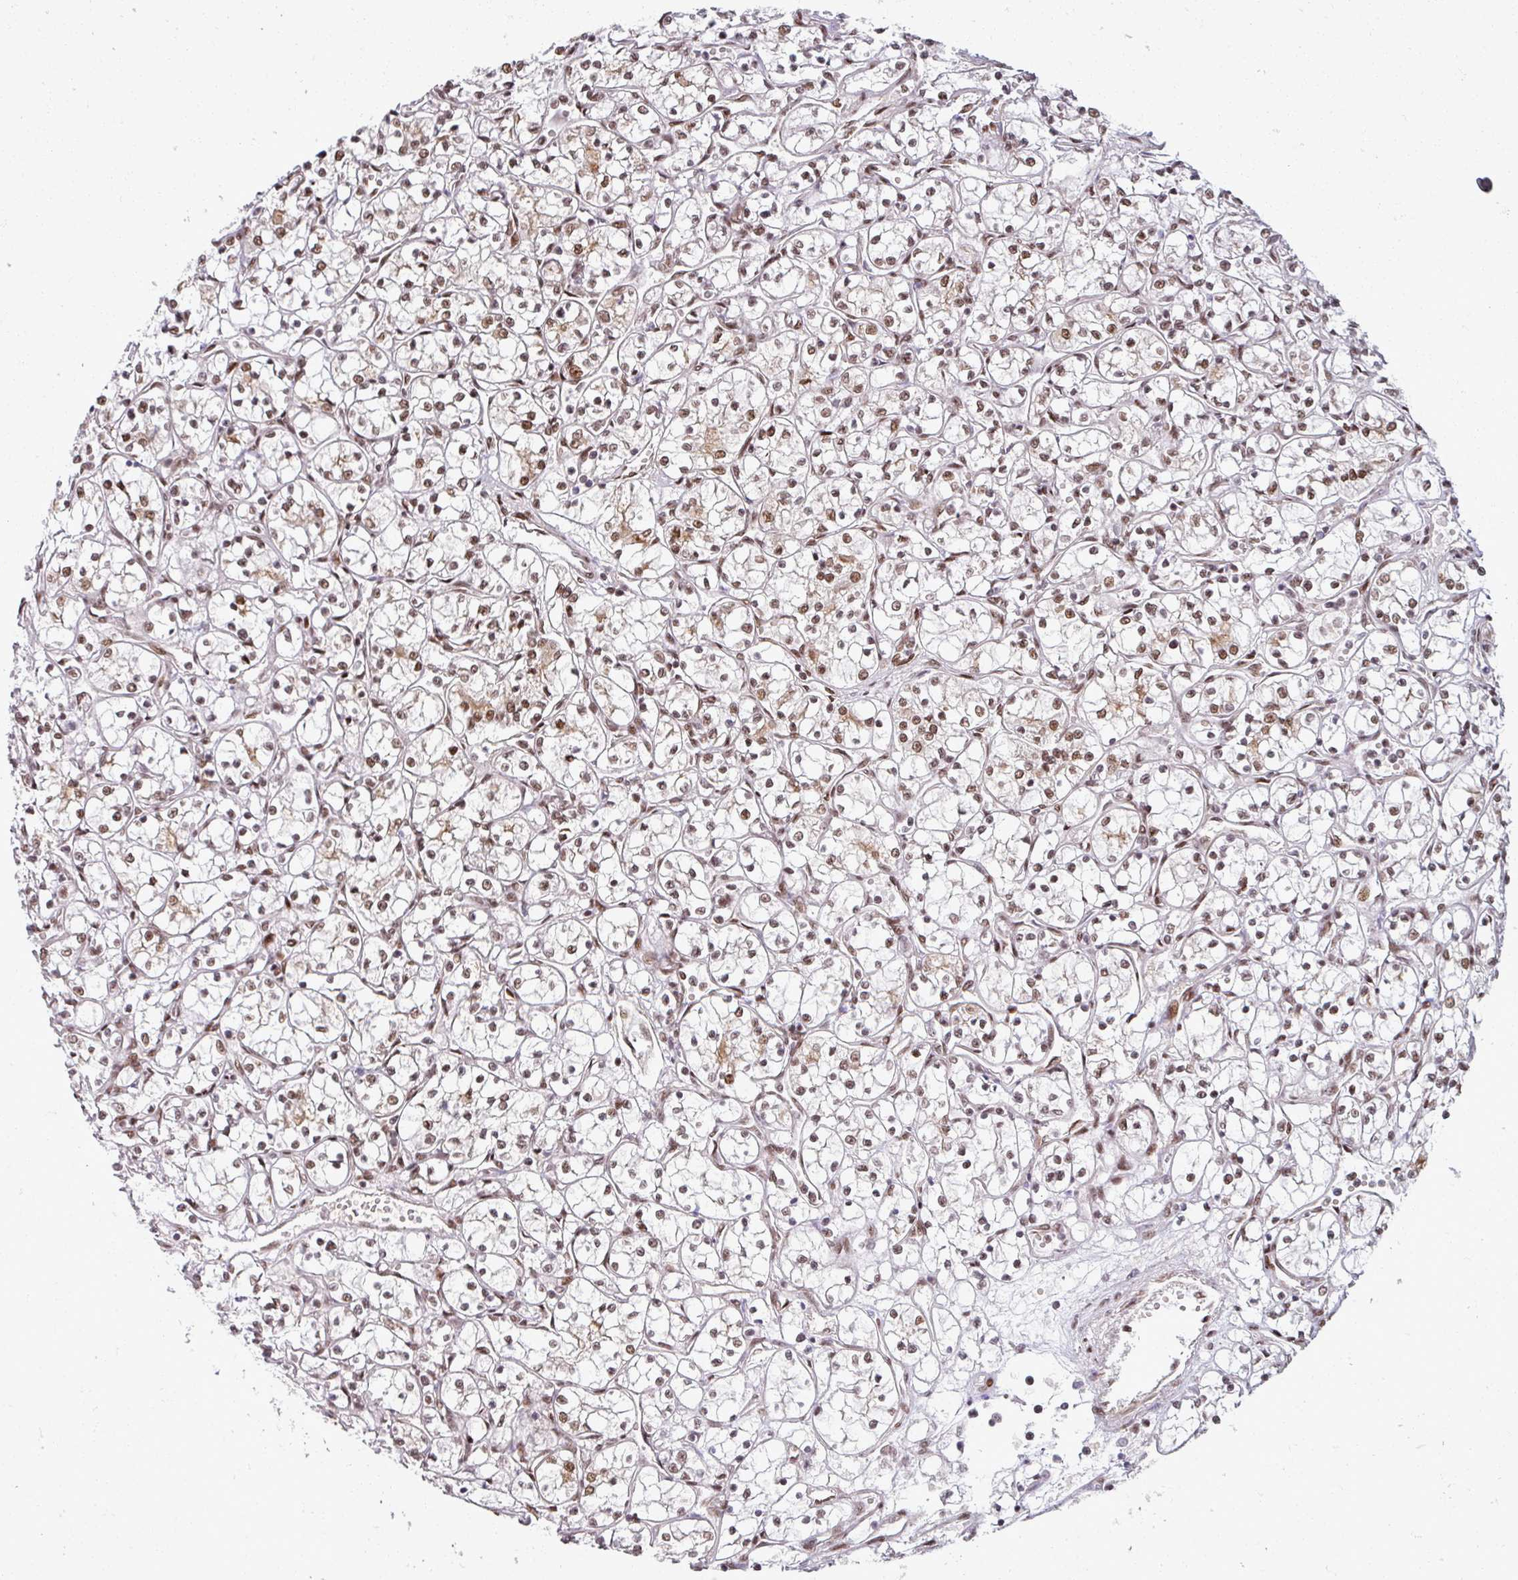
{"staining": {"intensity": "moderate", "quantity": ">75%", "location": "nuclear"}, "tissue": "renal cancer", "cell_type": "Tumor cells", "image_type": "cancer", "snomed": [{"axis": "morphology", "description": "Adenocarcinoma, NOS"}, {"axis": "topography", "description": "Kidney"}], "caption": "Protein staining of renal adenocarcinoma tissue reveals moderate nuclear staining in about >75% of tumor cells. The staining was performed using DAB to visualize the protein expression in brown, while the nuclei were stained in blue with hematoxylin (Magnification: 20x).", "gene": "PTPN20", "patient": {"sex": "female", "age": 69}}